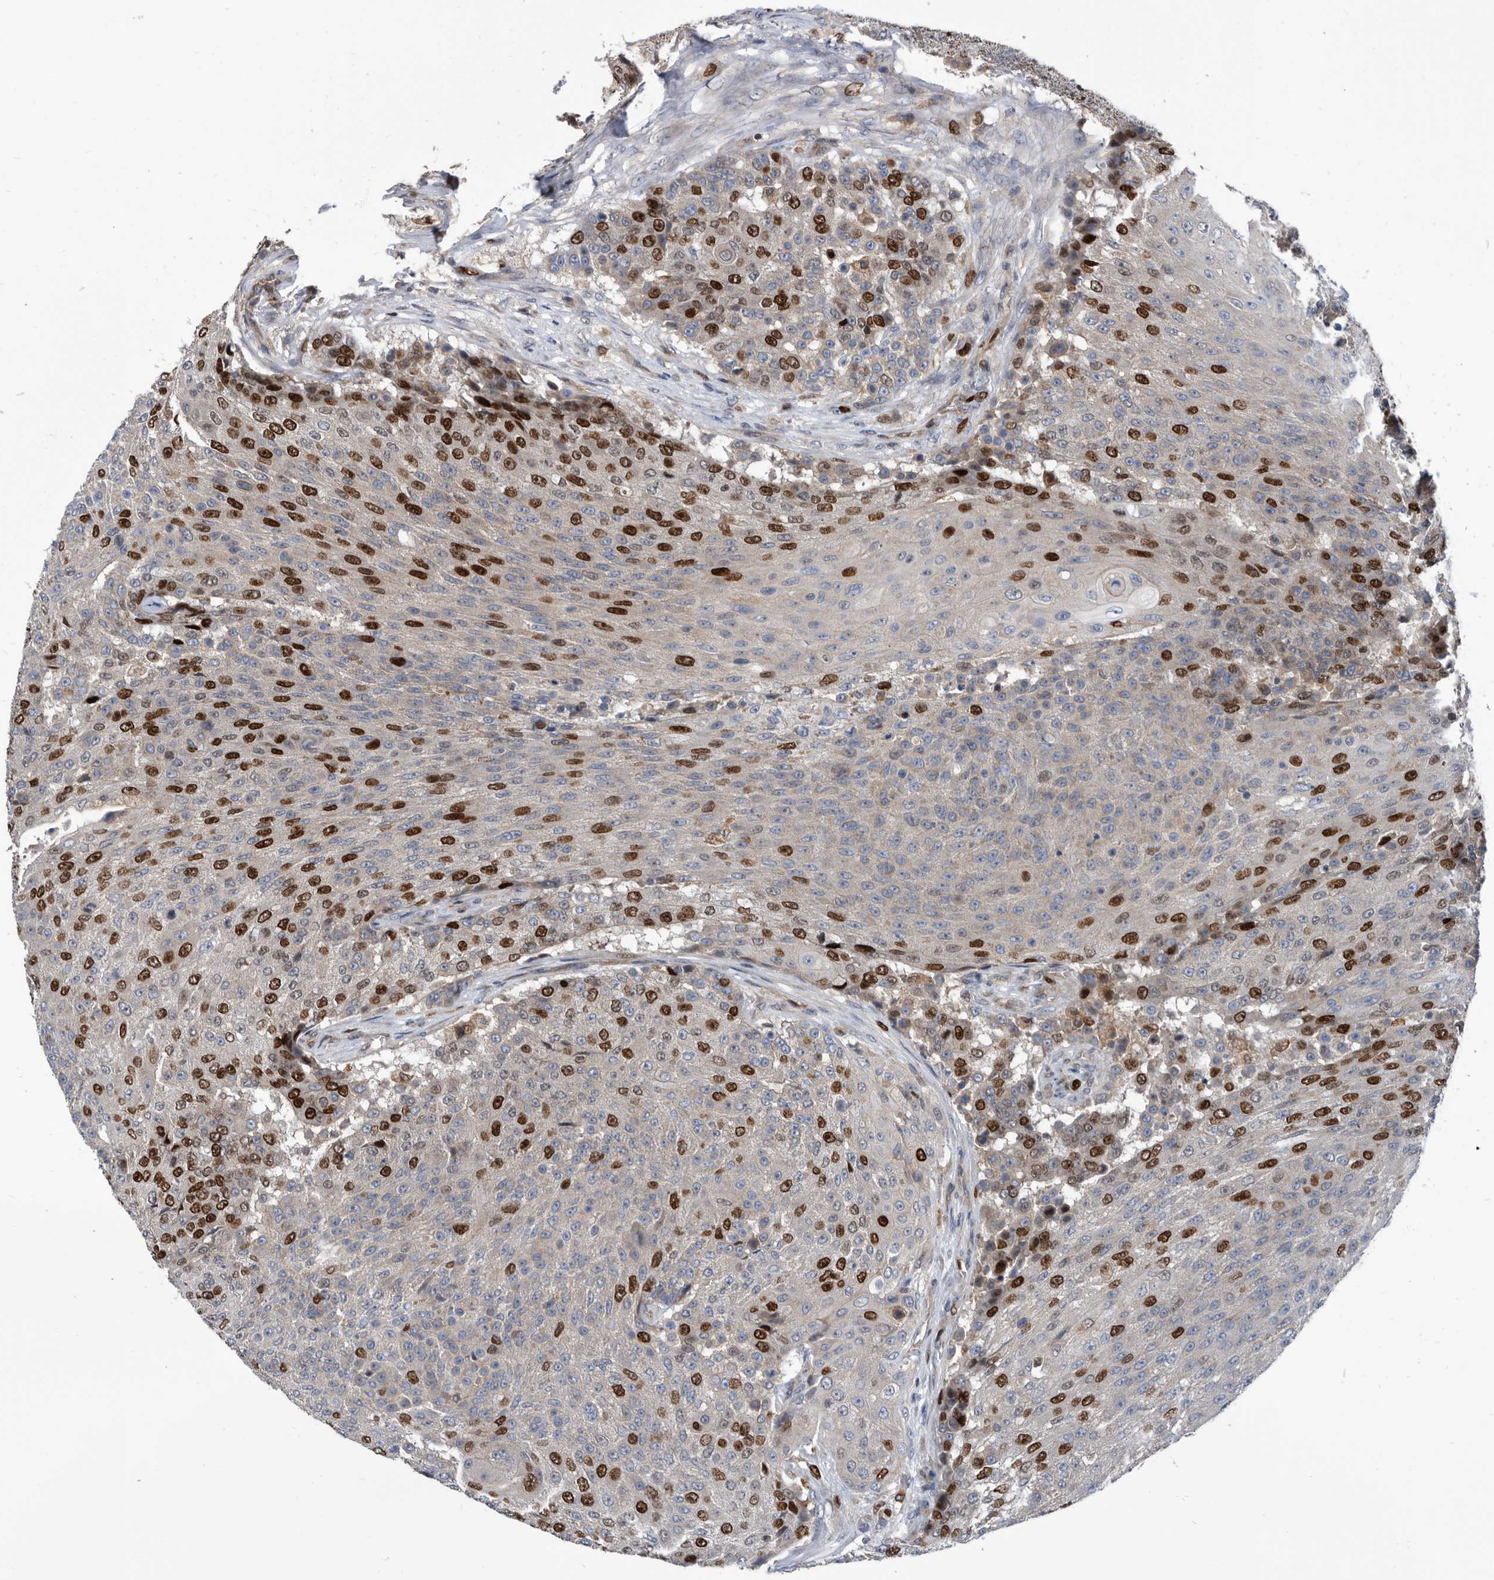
{"staining": {"intensity": "strong", "quantity": "25%-75%", "location": "nuclear"}, "tissue": "urothelial cancer", "cell_type": "Tumor cells", "image_type": "cancer", "snomed": [{"axis": "morphology", "description": "Urothelial carcinoma, High grade"}, {"axis": "topography", "description": "Urinary bladder"}], "caption": "This is an image of immunohistochemistry (IHC) staining of urothelial carcinoma (high-grade), which shows strong staining in the nuclear of tumor cells.", "gene": "ATAD2", "patient": {"sex": "female", "age": 63}}